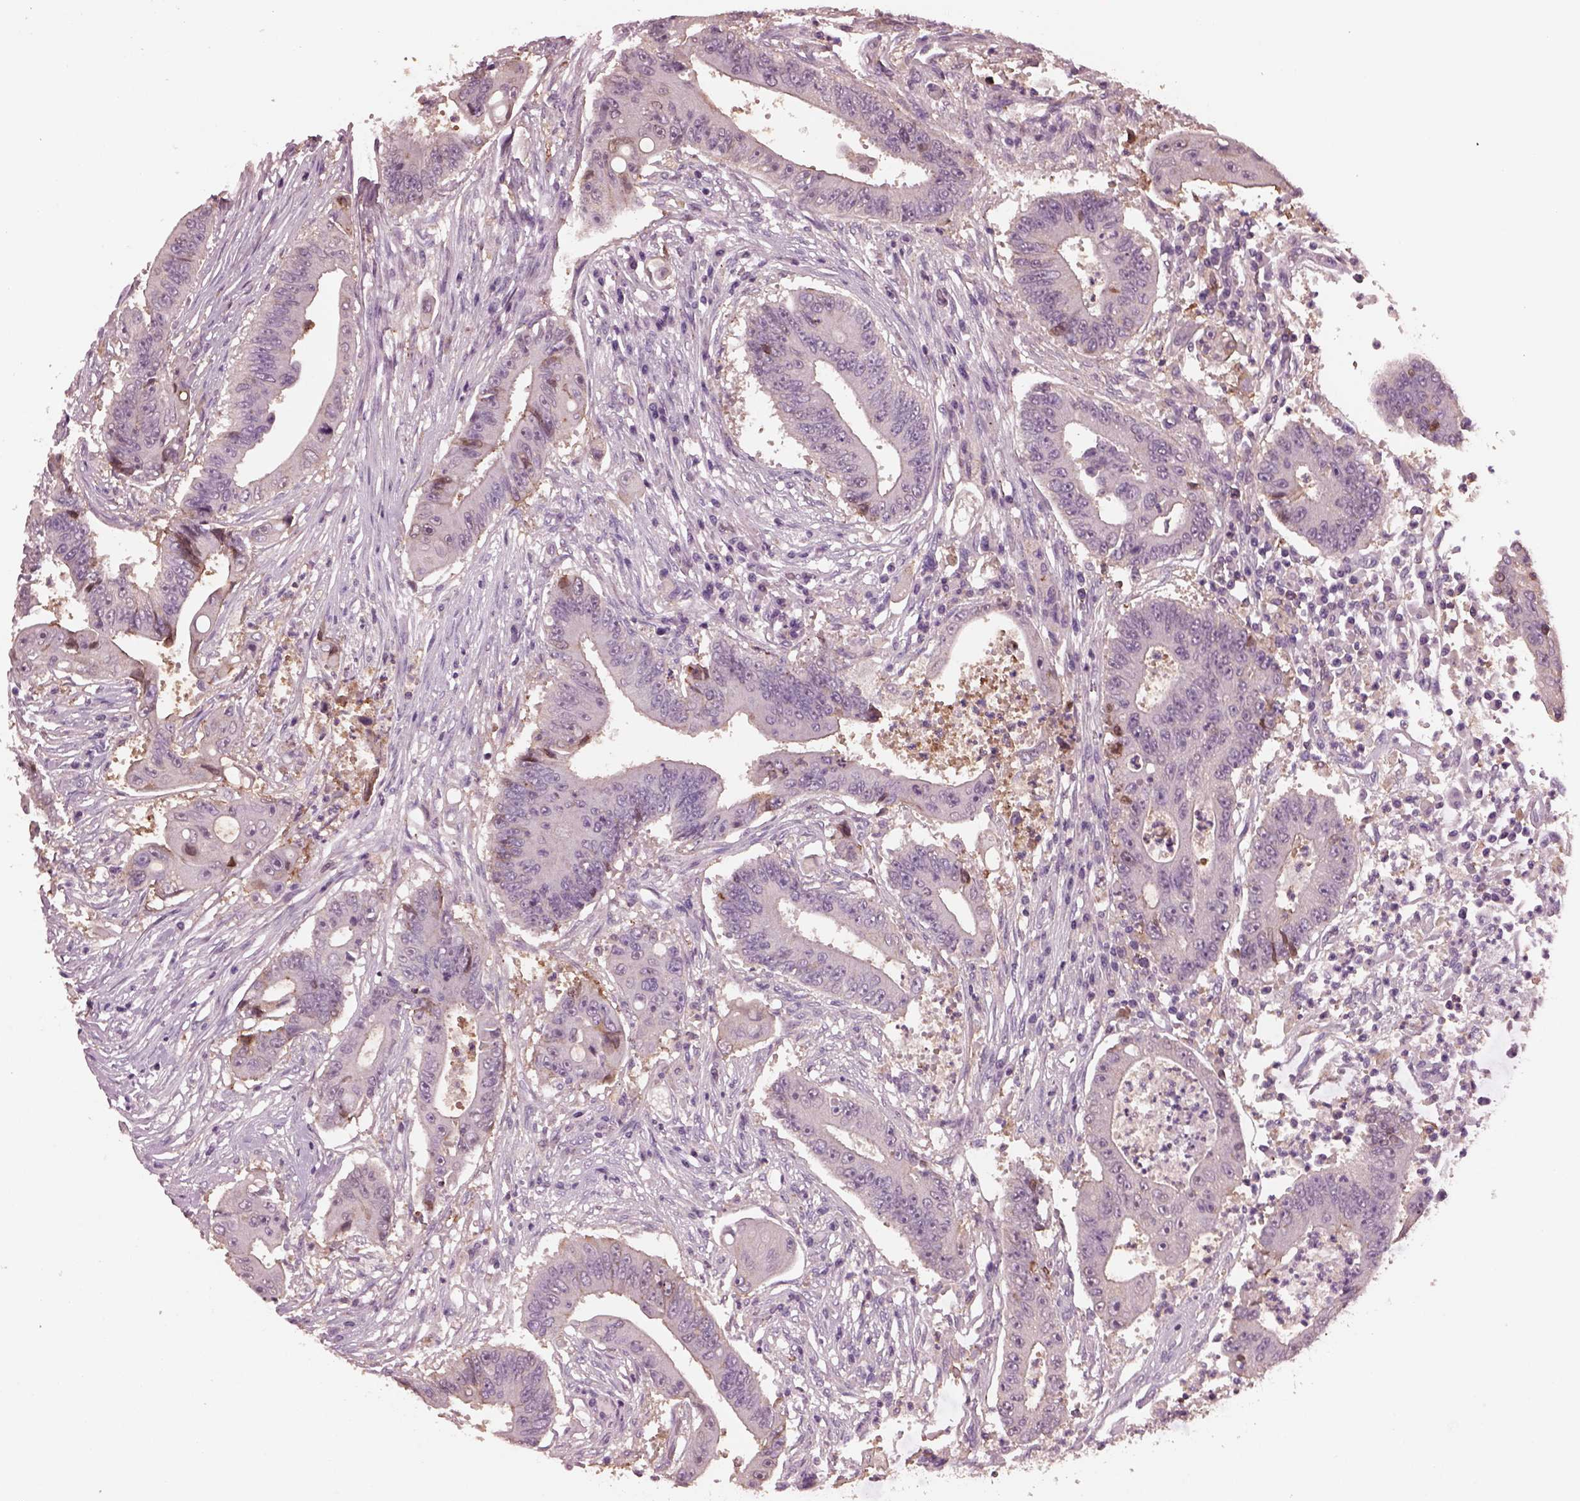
{"staining": {"intensity": "negative", "quantity": "none", "location": "none"}, "tissue": "colorectal cancer", "cell_type": "Tumor cells", "image_type": "cancer", "snomed": [{"axis": "morphology", "description": "Adenocarcinoma, NOS"}, {"axis": "topography", "description": "Rectum"}], "caption": "This is an IHC micrograph of human colorectal cancer. There is no expression in tumor cells.", "gene": "SRI", "patient": {"sex": "male", "age": 54}}